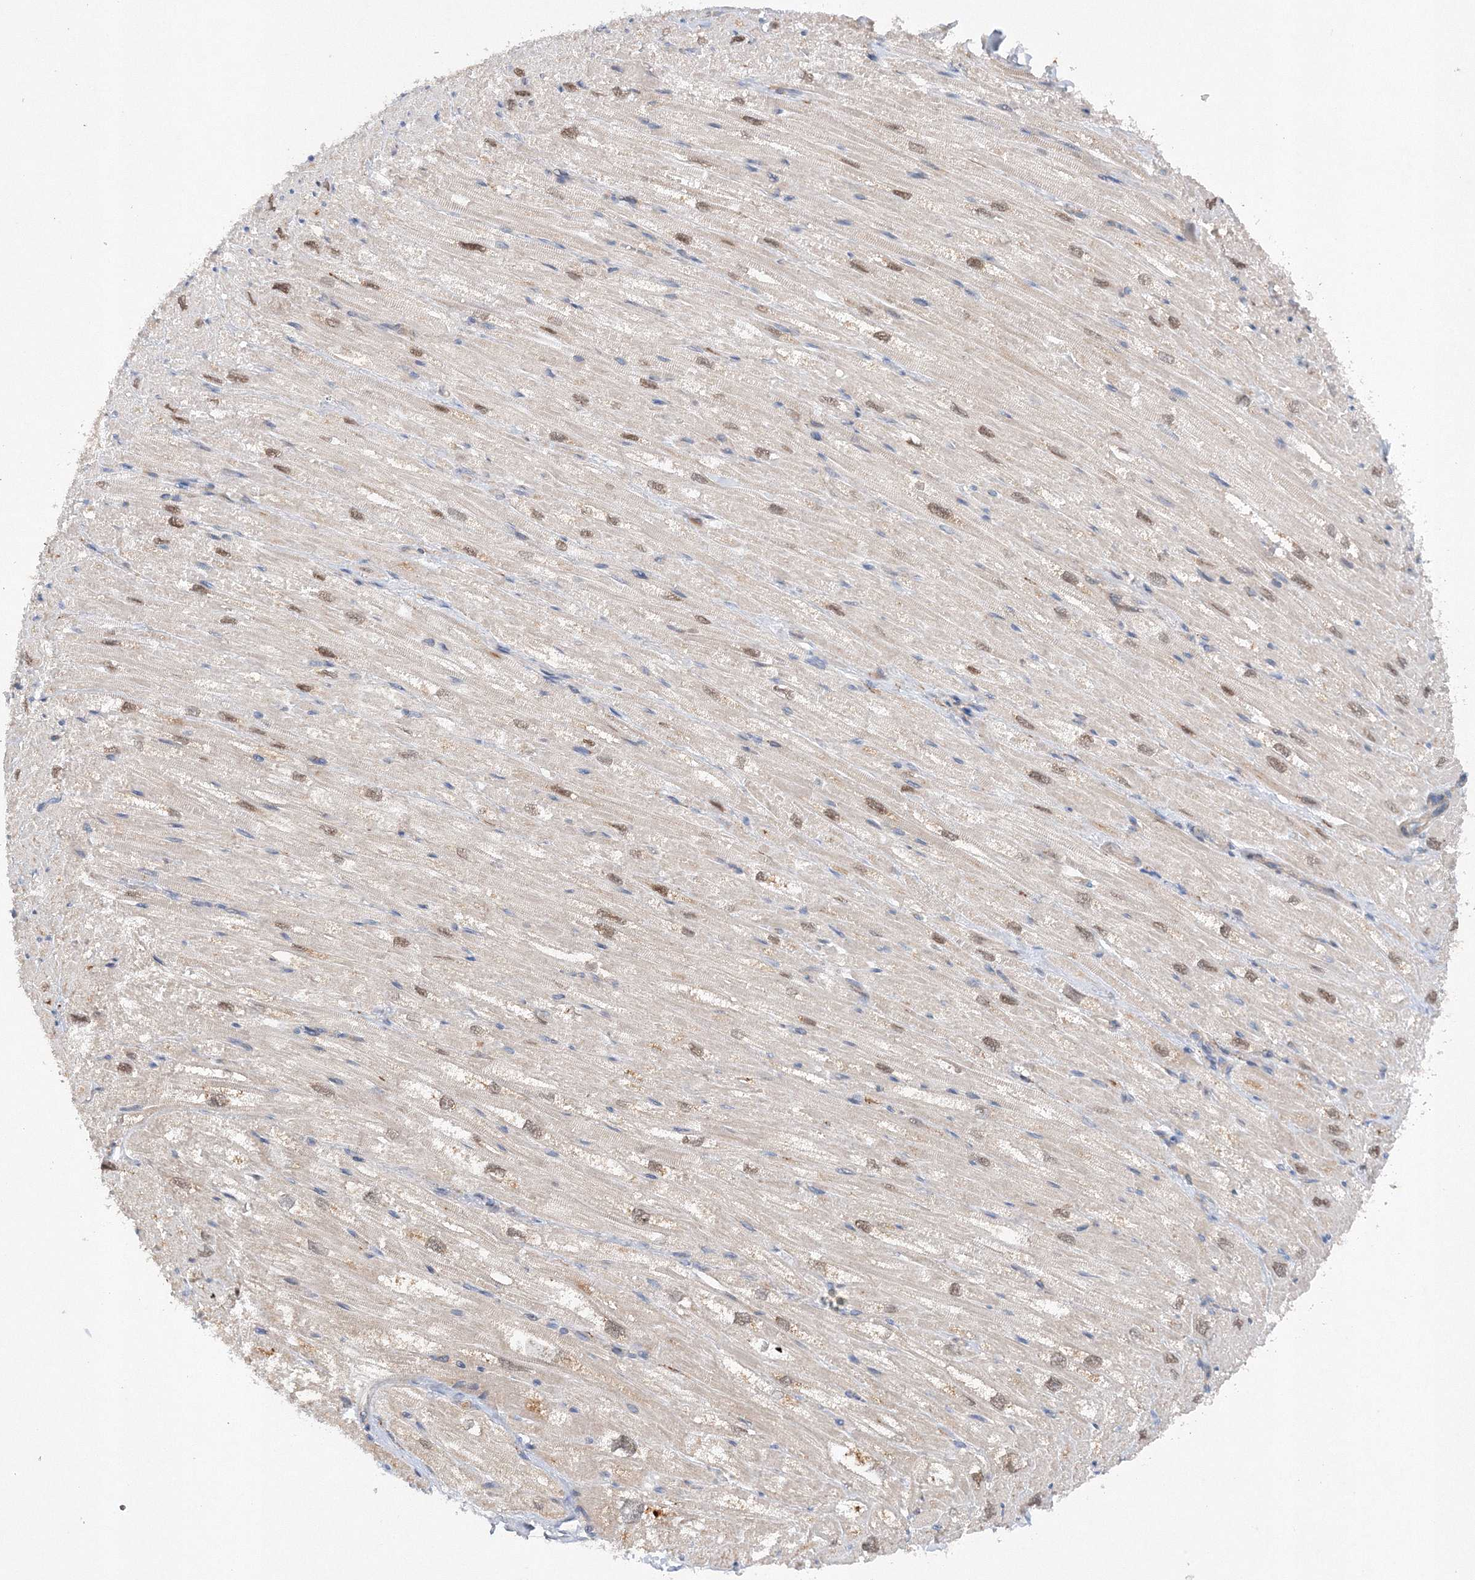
{"staining": {"intensity": "moderate", "quantity": "25%-75%", "location": "cytoplasmic/membranous,nuclear"}, "tissue": "heart muscle", "cell_type": "Cardiomyocytes", "image_type": "normal", "snomed": [{"axis": "morphology", "description": "Normal tissue, NOS"}, {"axis": "topography", "description": "Heart"}], "caption": "A histopathology image of heart muscle stained for a protein reveals moderate cytoplasmic/membranous,nuclear brown staining in cardiomyocytes. (DAB = brown stain, brightfield microscopy at high magnification).", "gene": "SLC36A1", "patient": {"sex": "male", "age": 50}}